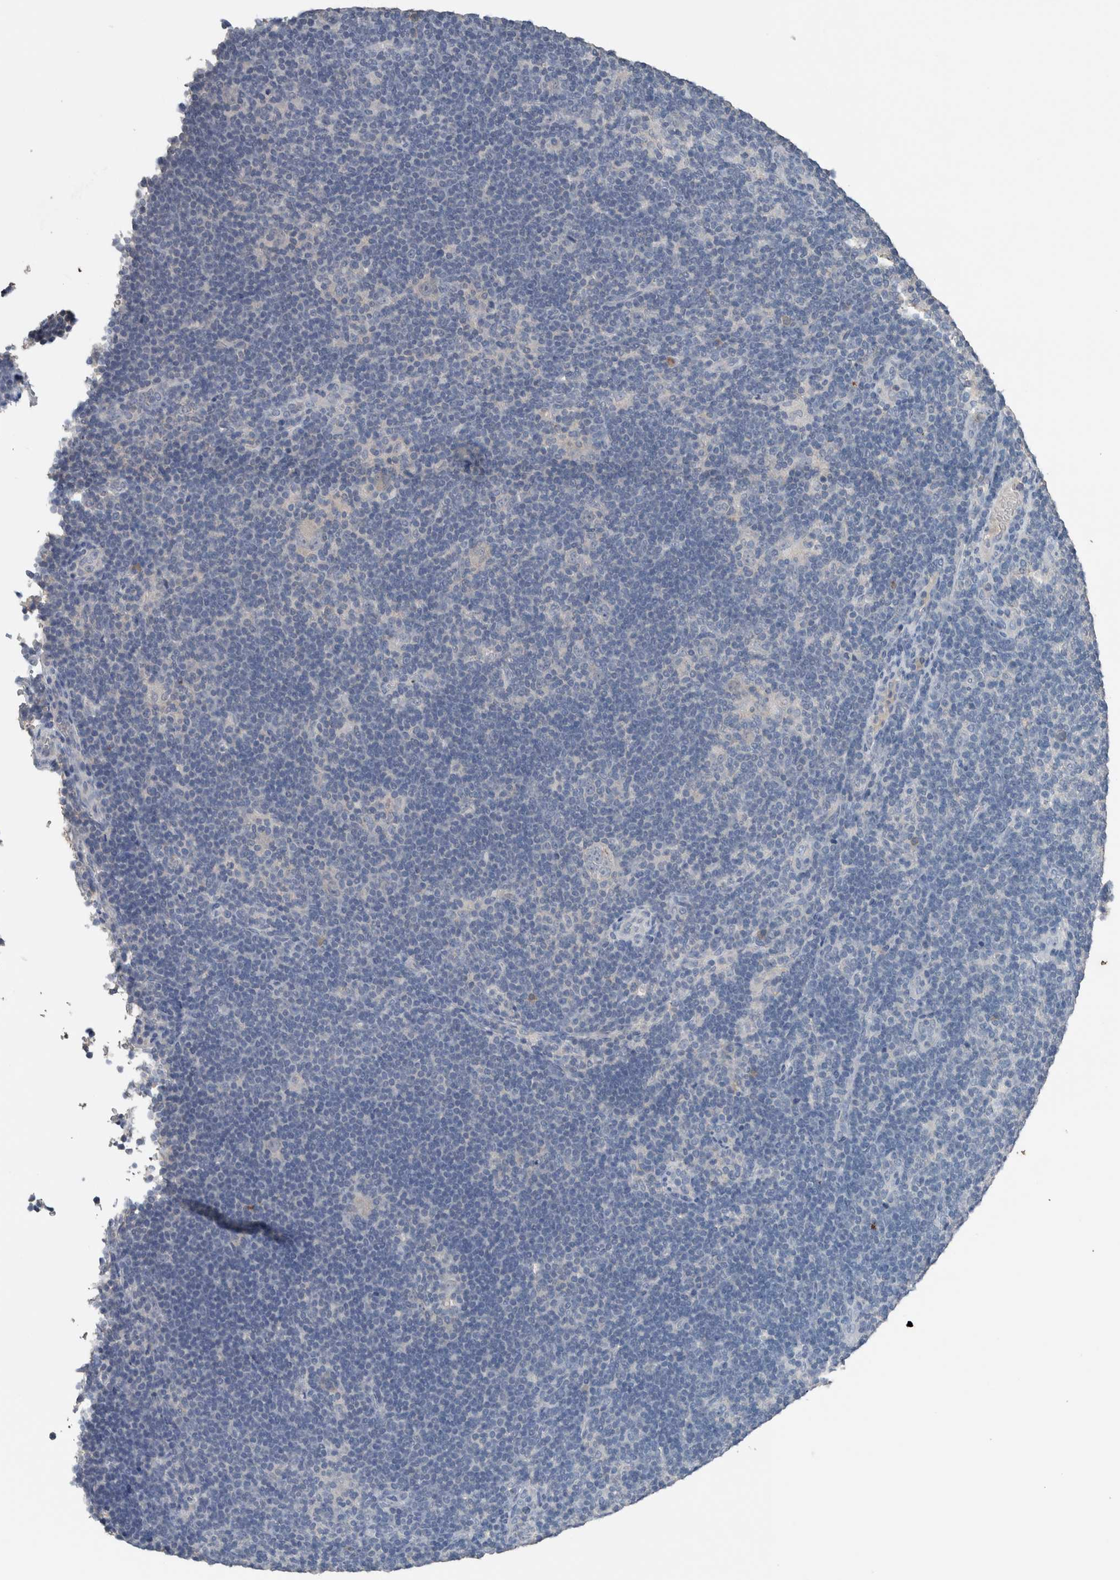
{"staining": {"intensity": "negative", "quantity": "none", "location": "none"}, "tissue": "lymphoma", "cell_type": "Tumor cells", "image_type": "cancer", "snomed": [{"axis": "morphology", "description": "Hodgkin's disease, NOS"}, {"axis": "topography", "description": "Lymph node"}], "caption": "A histopathology image of Hodgkin's disease stained for a protein displays no brown staining in tumor cells.", "gene": "CRNN", "patient": {"sex": "female", "age": 57}}